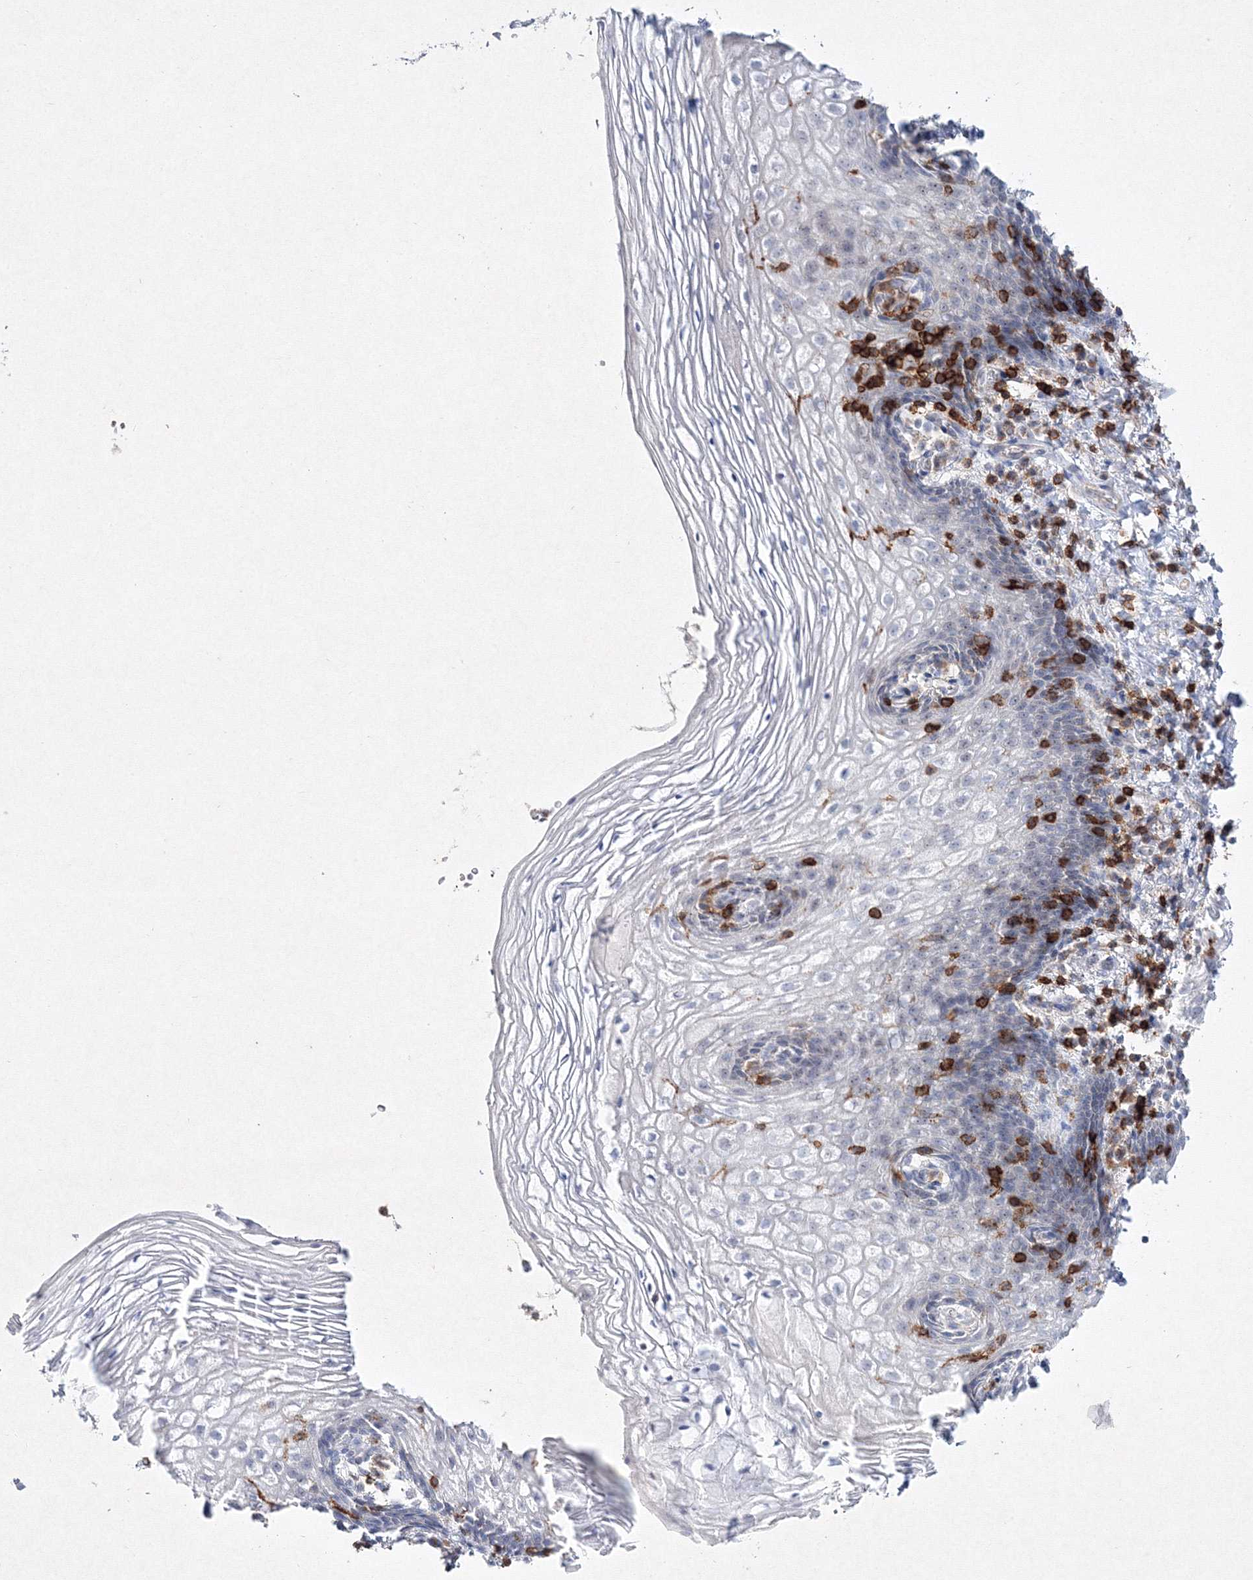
{"staining": {"intensity": "negative", "quantity": "none", "location": "none"}, "tissue": "vagina", "cell_type": "Squamous epithelial cells", "image_type": "normal", "snomed": [{"axis": "morphology", "description": "Normal tissue, NOS"}, {"axis": "topography", "description": "Vagina"}], "caption": "Unremarkable vagina was stained to show a protein in brown. There is no significant staining in squamous epithelial cells. Nuclei are stained in blue.", "gene": "HCST", "patient": {"sex": "female", "age": 60}}